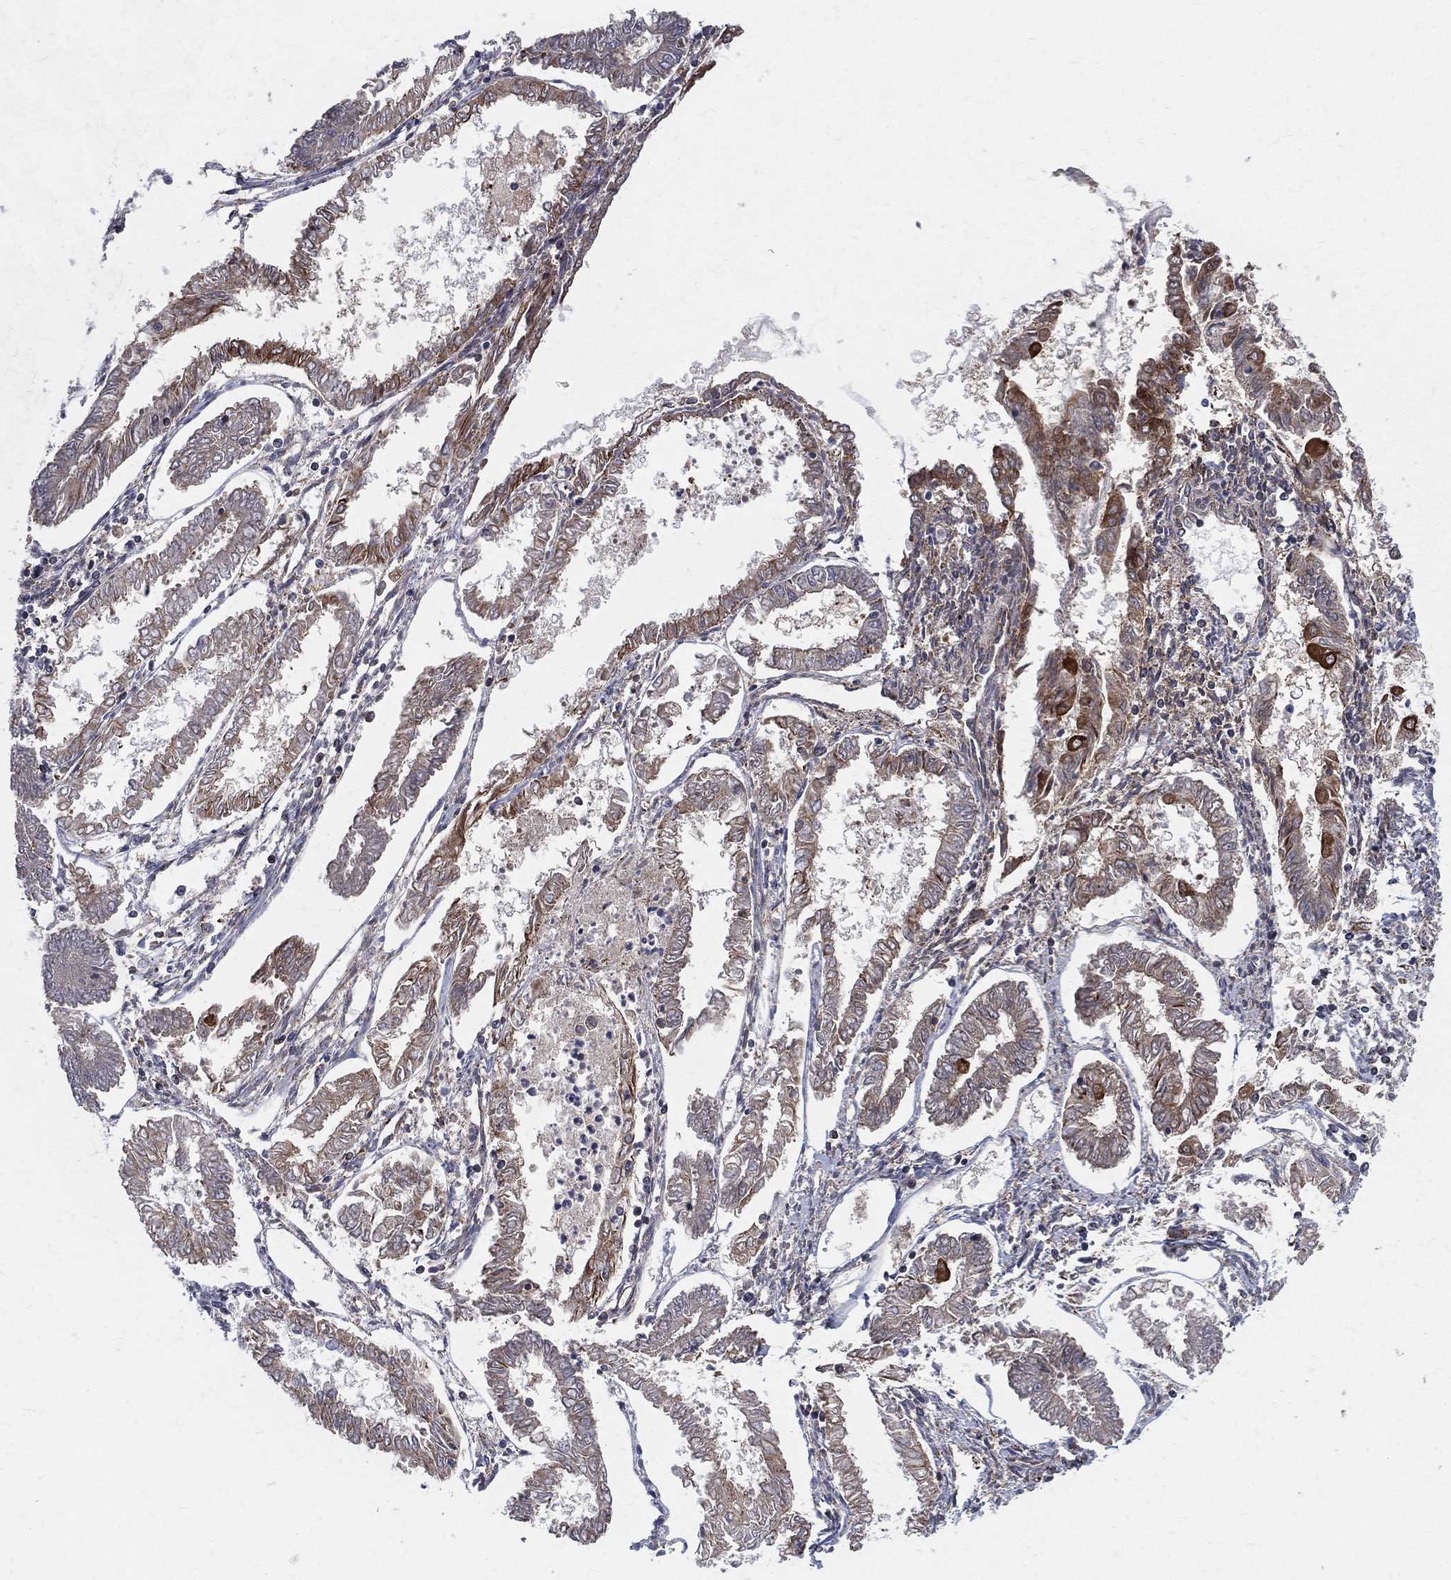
{"staining": {"intensity": "moderate", "quantity": "<25%", "location": "cytoplasmic/membranous"}, "tissue": "endometrial cancer", "cell_type": "Tumor cells", "image_type": "cancer", "snomed": [{"axis": "morphology", "description": "Adenocarcinoma, NOS"}, {"axis": "topography", "description": "Endometrium"}], "caption": "Human adenocarcinoma (endometrial) stained with a brown dye reveals moderate cytoplasmic/membranous positive staining in about <25% of tumor cells.", "gene": "MIX23", "patient": {"sex": "female", "age": 68}}